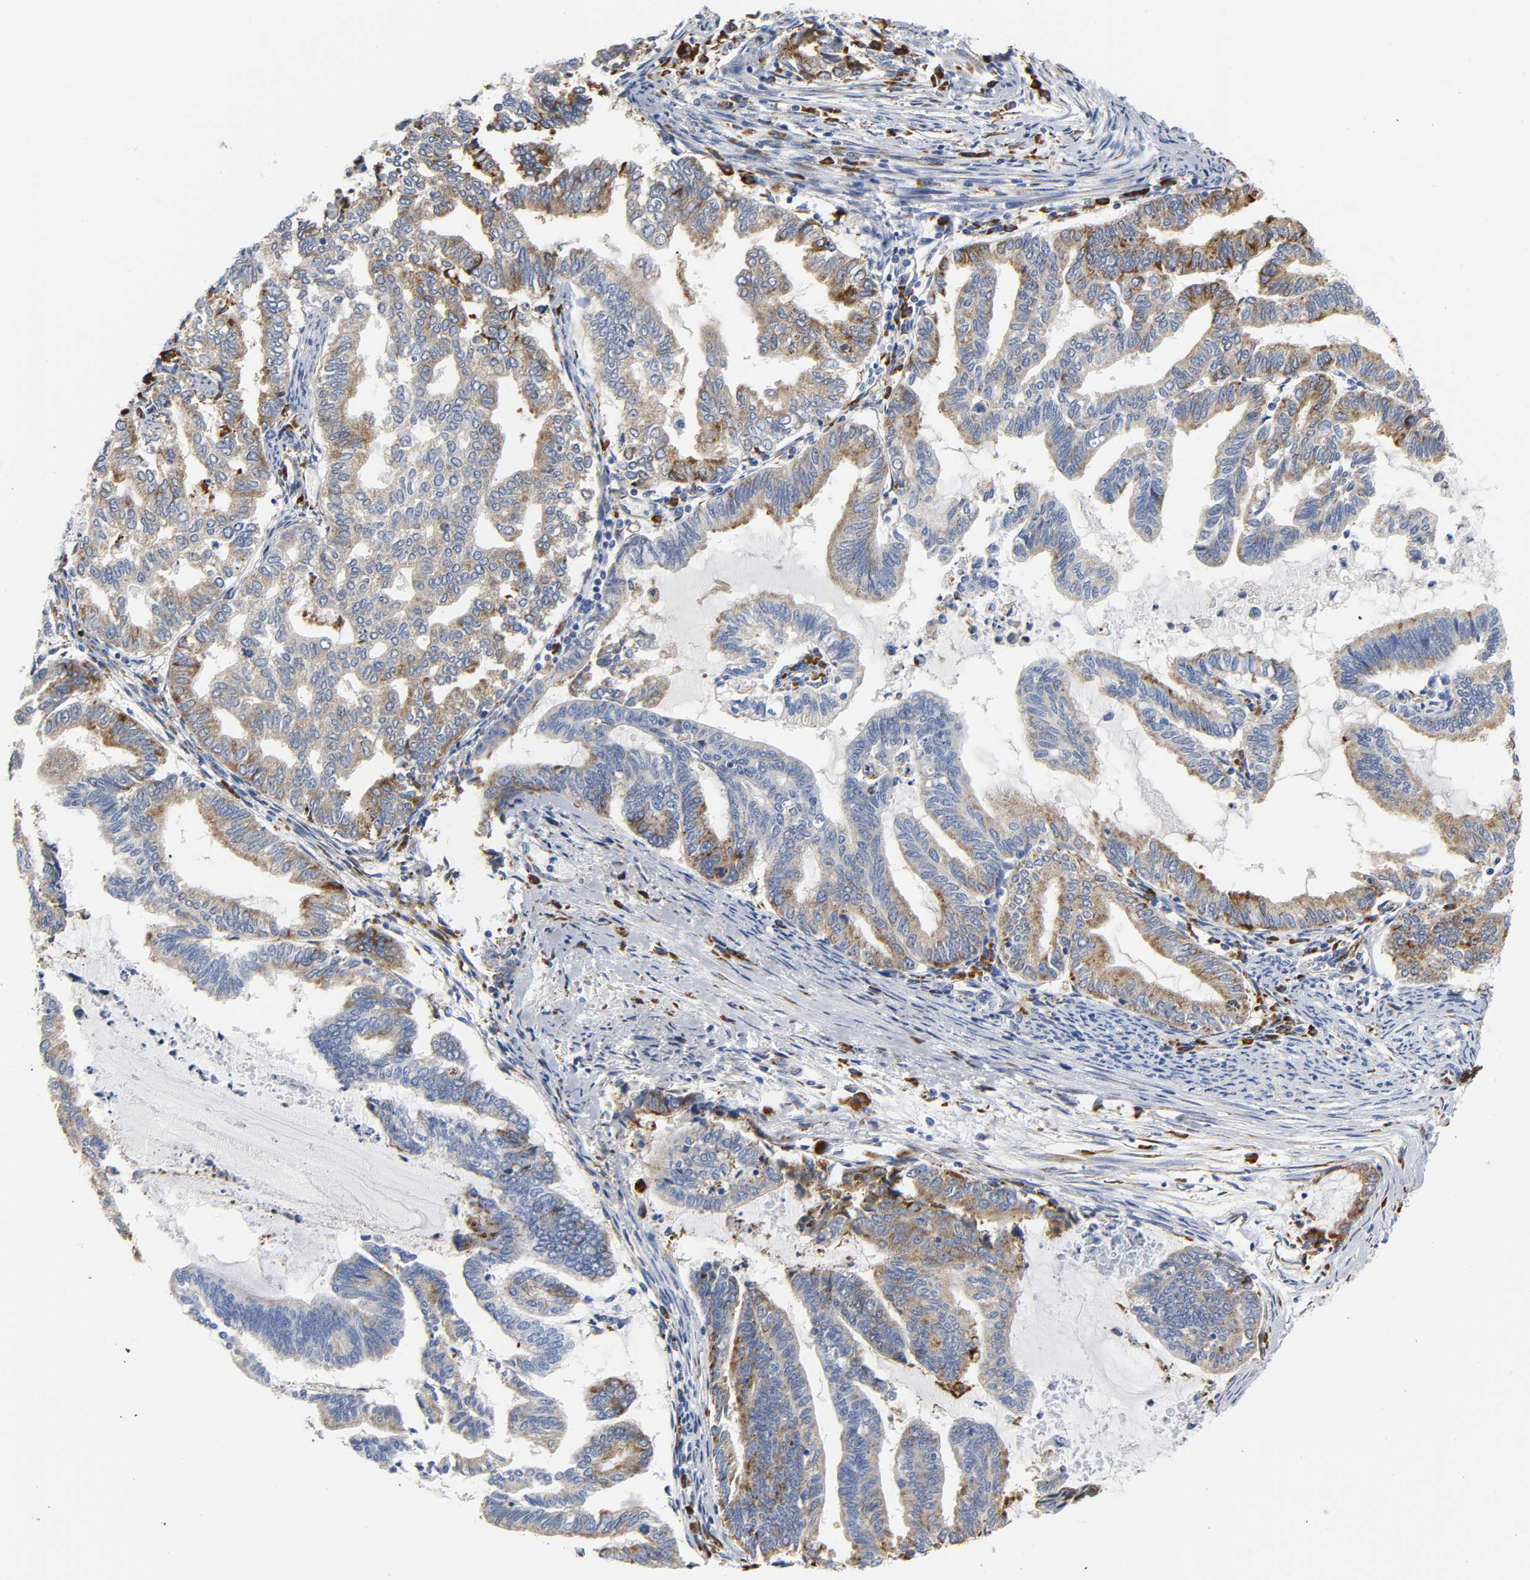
{"staining": {"intensity": "moderate", "quantity": ">75%", "location": "cytoplasmic/membranous"}, "tissue": "endometrial cancer", "cell_type": "Tumor cells", "image_type": "cancer", "snomed": [{"axis": "morphology", "description": "Adenocarcinoma, NOS"}, {"axis": "topography", "description": "Endometrium"}], "caption": "This is a micrograph of IHC staining of endometrial cancer (adenocarcinoma), which shows moderate expression in the cytoplasmic/membranous of tumor cells.", "gene": "REL", "patient": {"sex": "female", "age": 79}}